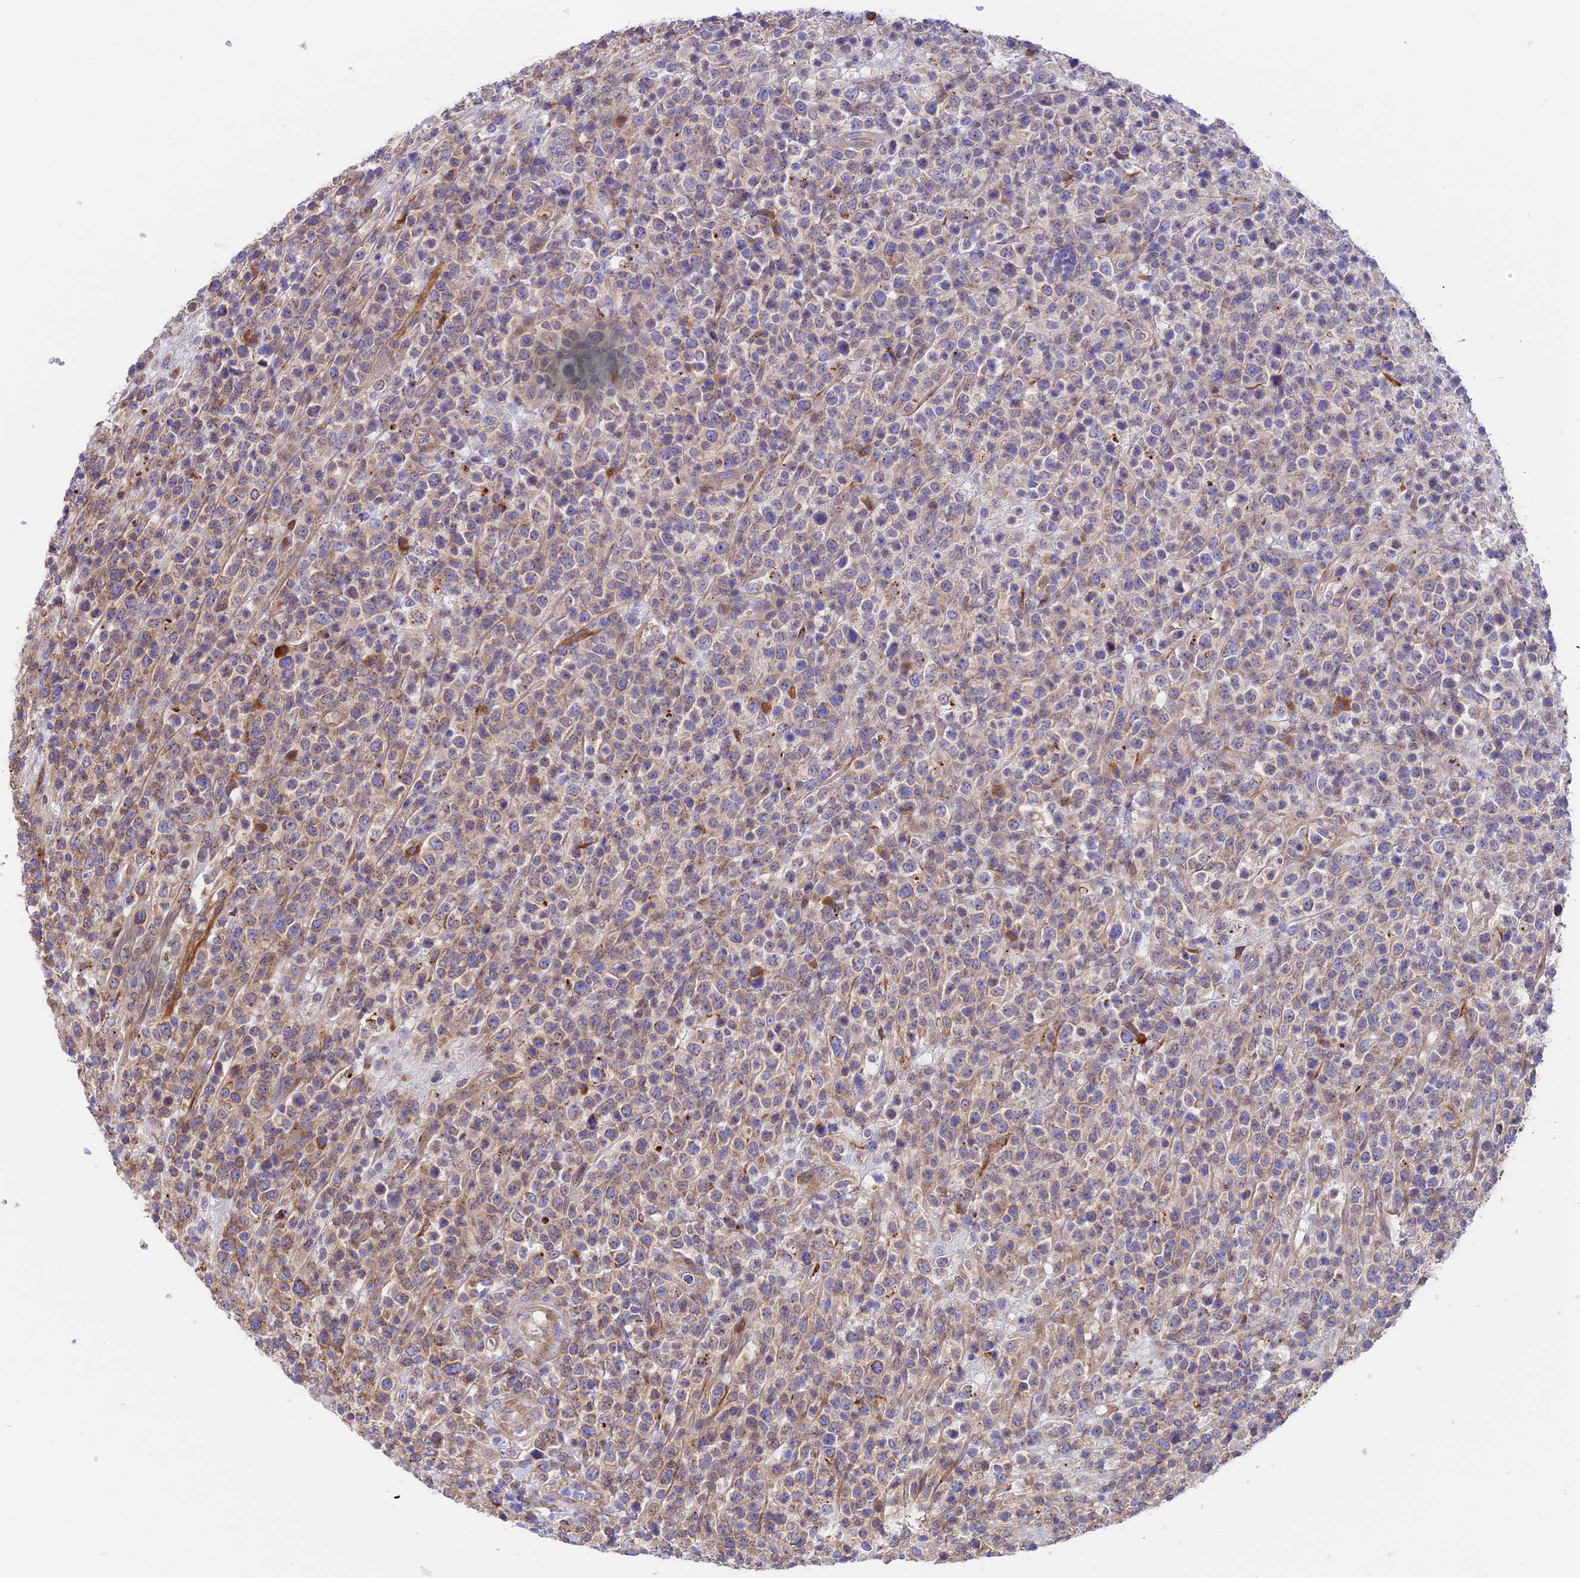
{"staining": {"intensity": "weak", "quantity": "<25%", "location": "cytoplasmic/membranous"}, "tissue": "lymphoma", "cell_type": "Tumor cells", "image_type": "cancer", "snomed": [{"axis": "morphology", "description": "Malignant lymphoma, non-Hodgkin's type, High grade"}, {"axis": "topography", "description": "Colon"}], "caption": "Tumor cells show no significant staining in high-grade malignant lymphoma, non-Hodgkin's type.", "gene": "VPS13C", "patient": {"sex": "female", "age": 53}}